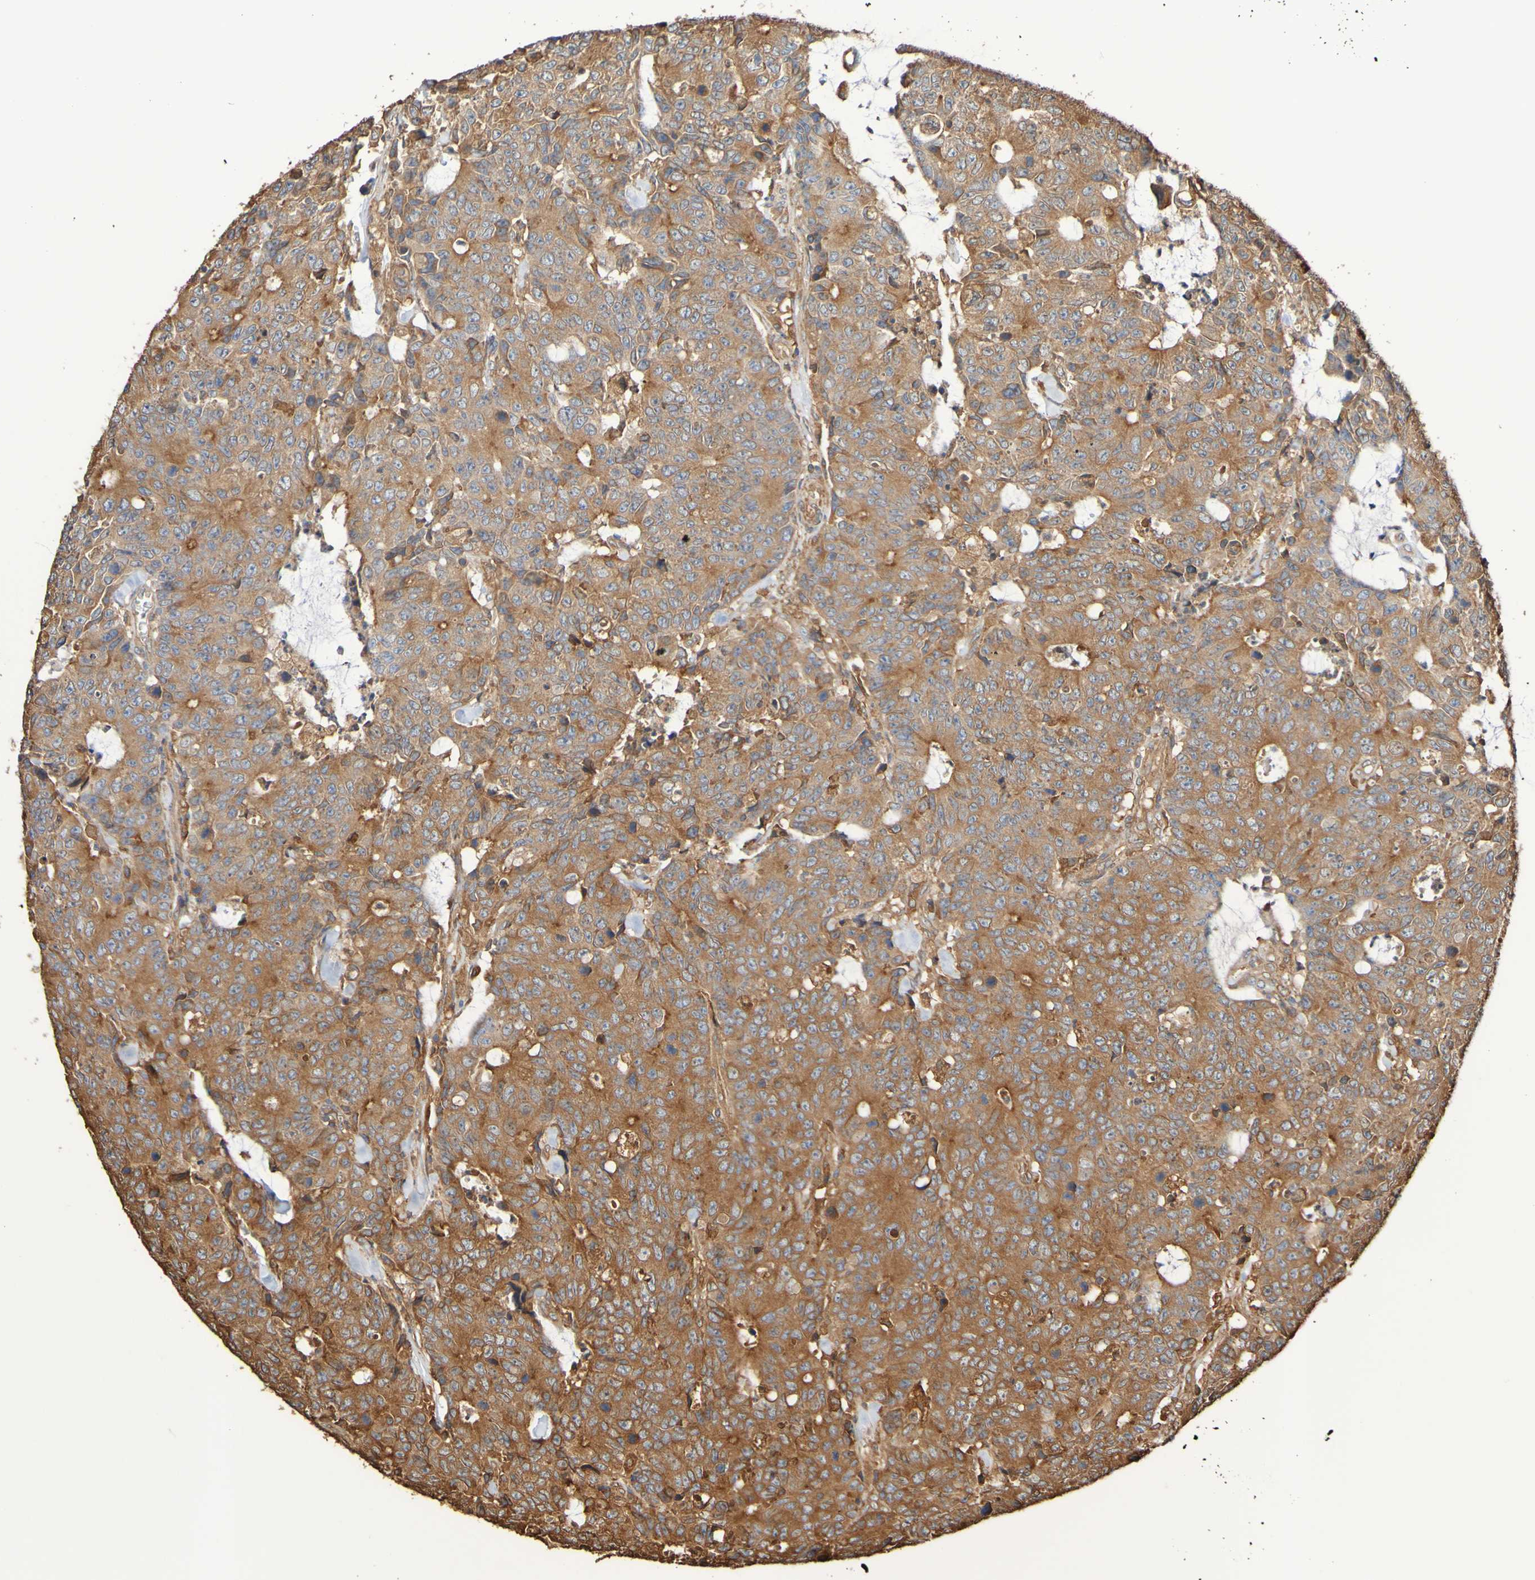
{"staining": {"intensity": "moderate", "quantity": ">75%", "location": "cytoplasmic/membranous"}, "tissue": "colorectal cancer", "cell_type": "Tumor cells", "image_type": "cancer", "snomed": [{"axis": "morphology", "description": "Adenocarcinoma, NOS"}, {"axis": "topography", "description": "Colon"}], "caption": "About >75% of tumor cells in colorectal adenocarcinoma exhibit moderate cytoplasmic/membranous protein expression as visualized by brown immunohistochemical staining.", "gene": "RAB11A", "patient": {"sex": "female", "age": 86}}